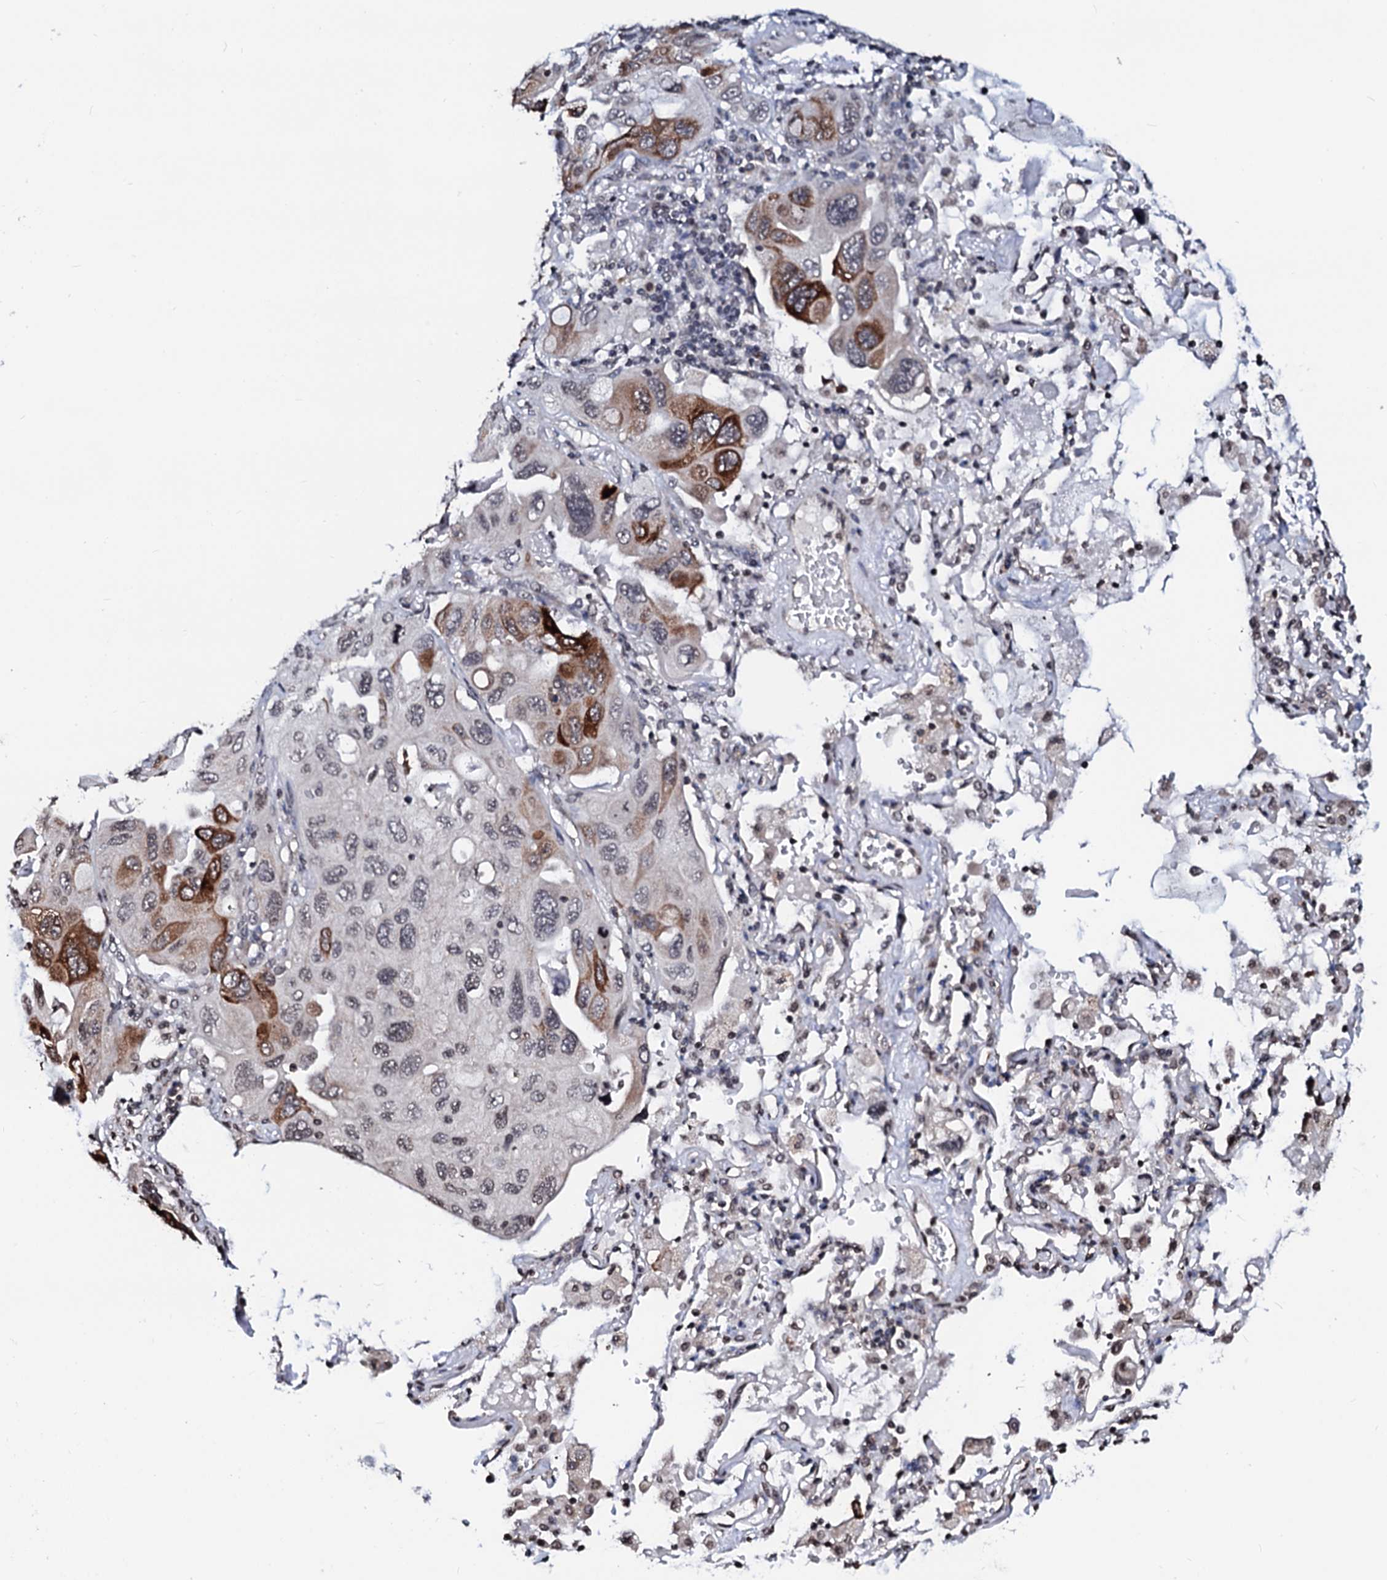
{"staining": {"intensity": "strong", "quantity": "<25%", "location": "cytoplasmic/membranous,nuclear"}, "tissue": "lung cancer", "cell_type": "Tumor cells", "image_type": "cancer", "snomed": [{"axis": "morphology", "description": "Squamous cell carcinoma, NOS"}, {"axis": "topography", "description": "Lung"}], "caption": "Lung cancer stained with a brown dye exhibits strong cytoplasmic/membranous and nuclear positive staining in about <25% of tumor cells.", "gene": "LSM11", "patient": {"sex": "female", "age": 73}}